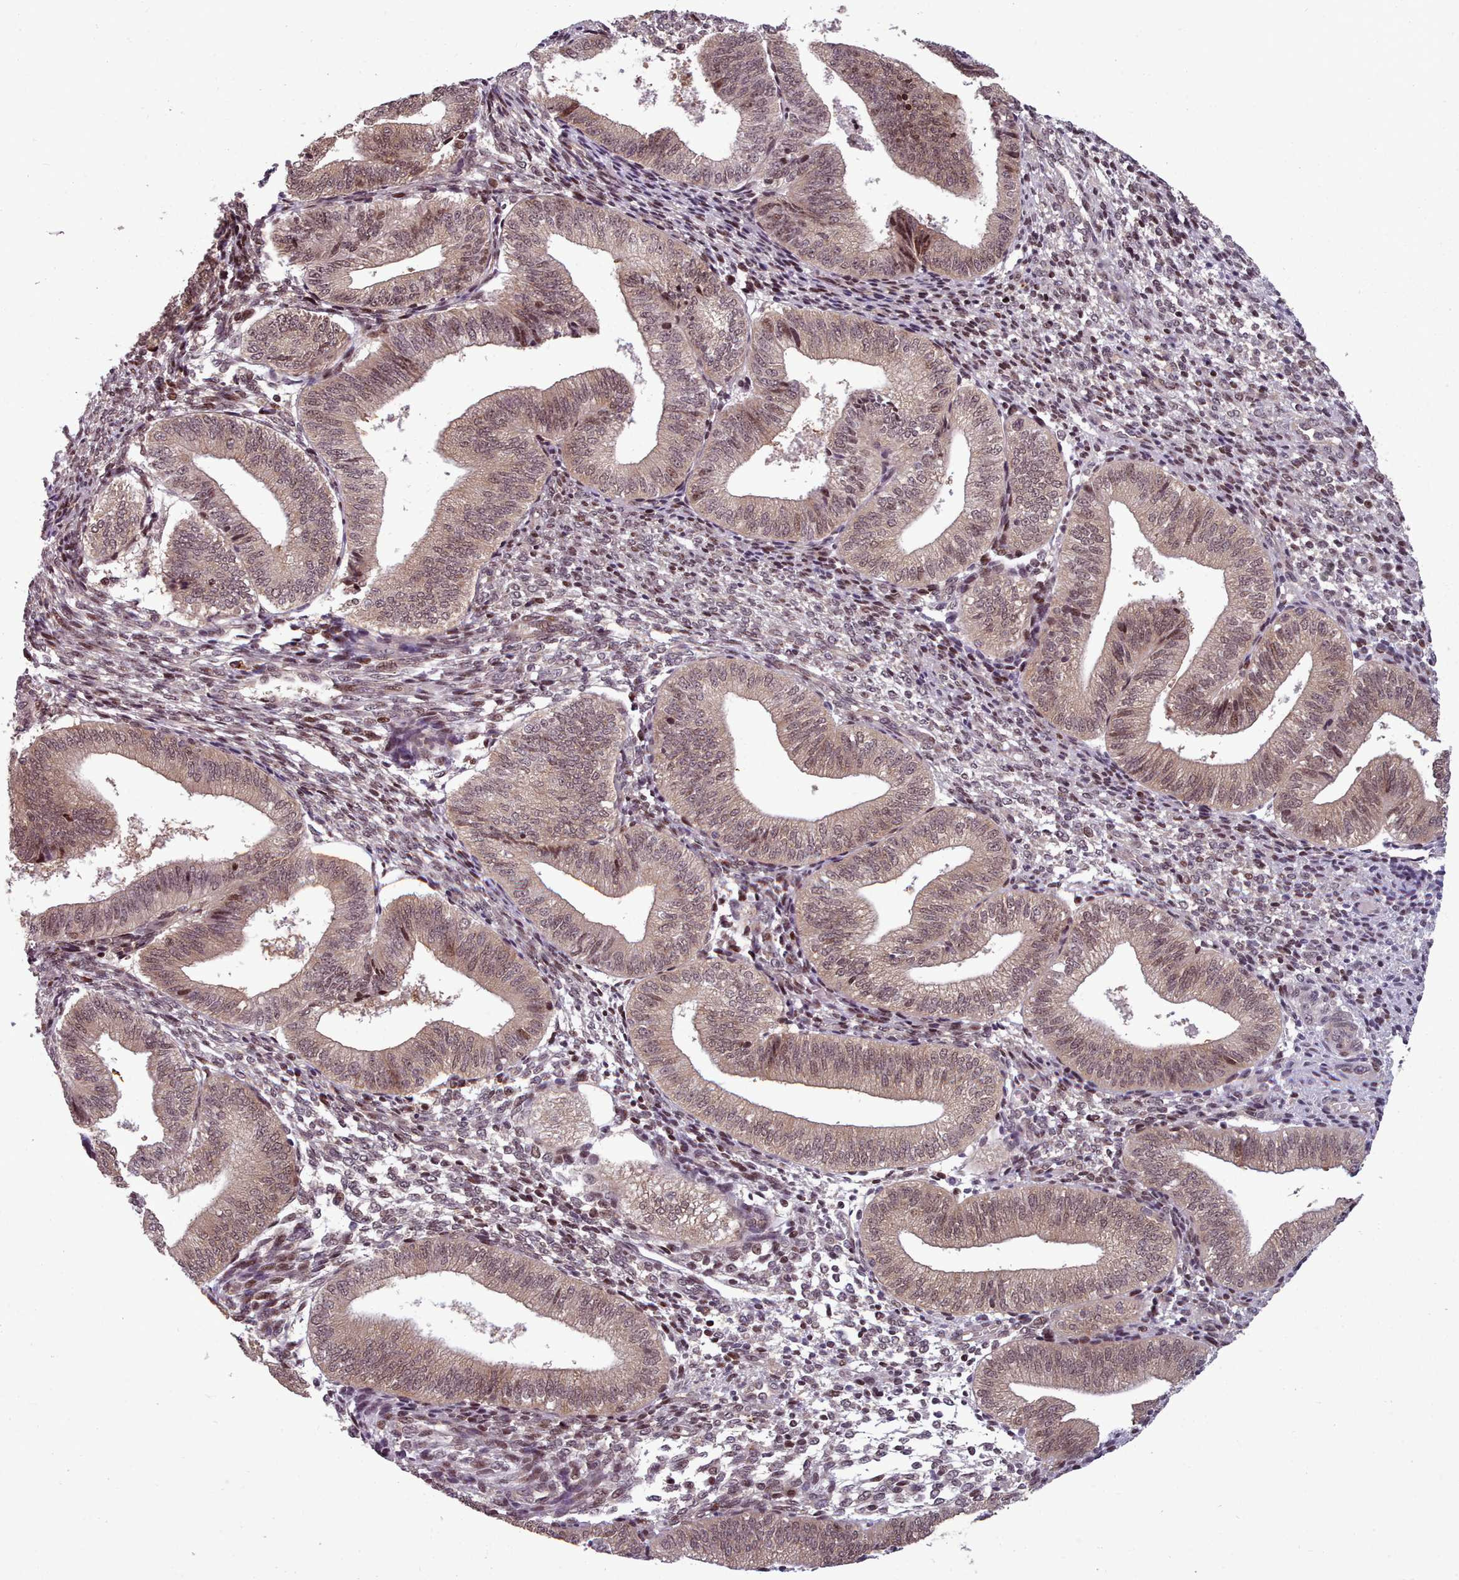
{"staining": {"intensity": "weak", "quantity": "25%-75%", "location": "nuclear"}, "tissue": "endometrium", "cell_type": "Cells in endometrial stroma", "image_type": "normal", "snomed": [{"axis": "morphology", "description": "Normal tissue, NOS"}, {"axis": "topography", "description": "Endometrium"}], "caption": "DAB immunohistochemical staining of benign endometrium exhibits weak nuclear protein staining in approximately 25%-75% of cells in endometrial stroma.", "gene": "ENSA", "patient": {"sex": "female", "age": 34}}